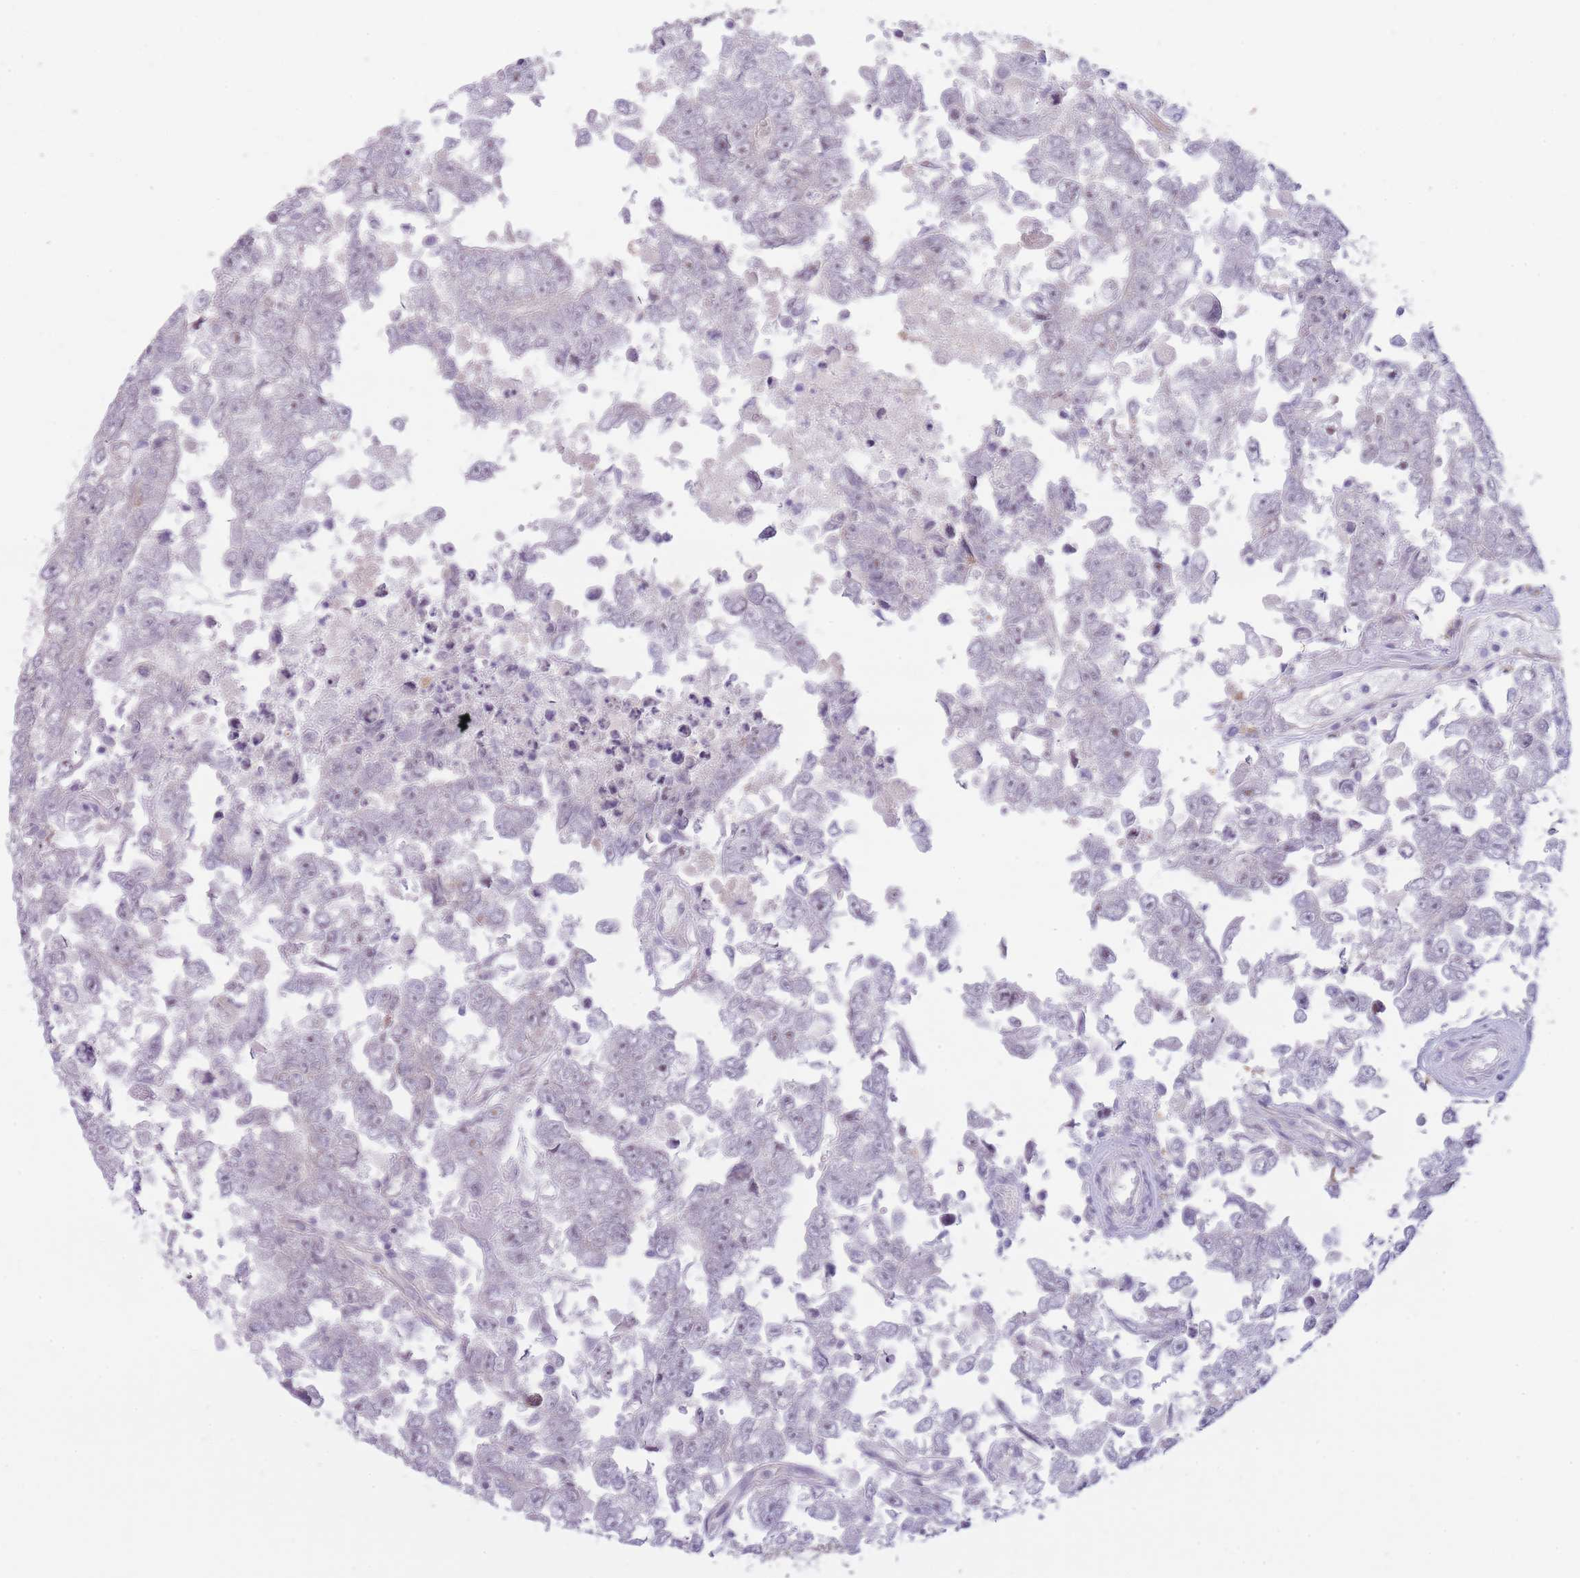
{"staining": {"intensity": "negative", "quantity": "none", "location": "none"}, "tissue": "testis cancer", "cell_type": "Tumor cells", "image_type": "cancer", "snomed": [{"axis": "morphology", "description": "Carcinoma, Embryonal, NOS"}, {"axis": "topography", "description": "Testis"}], "caption": "An IHC micrograph of embryonal carcinoma (testis) is shown. There is no staining in tumor cells of embryonal carcinoma (testis).", "gene": "UTP14A", "patient": {"sex": "male", "age": 25}}